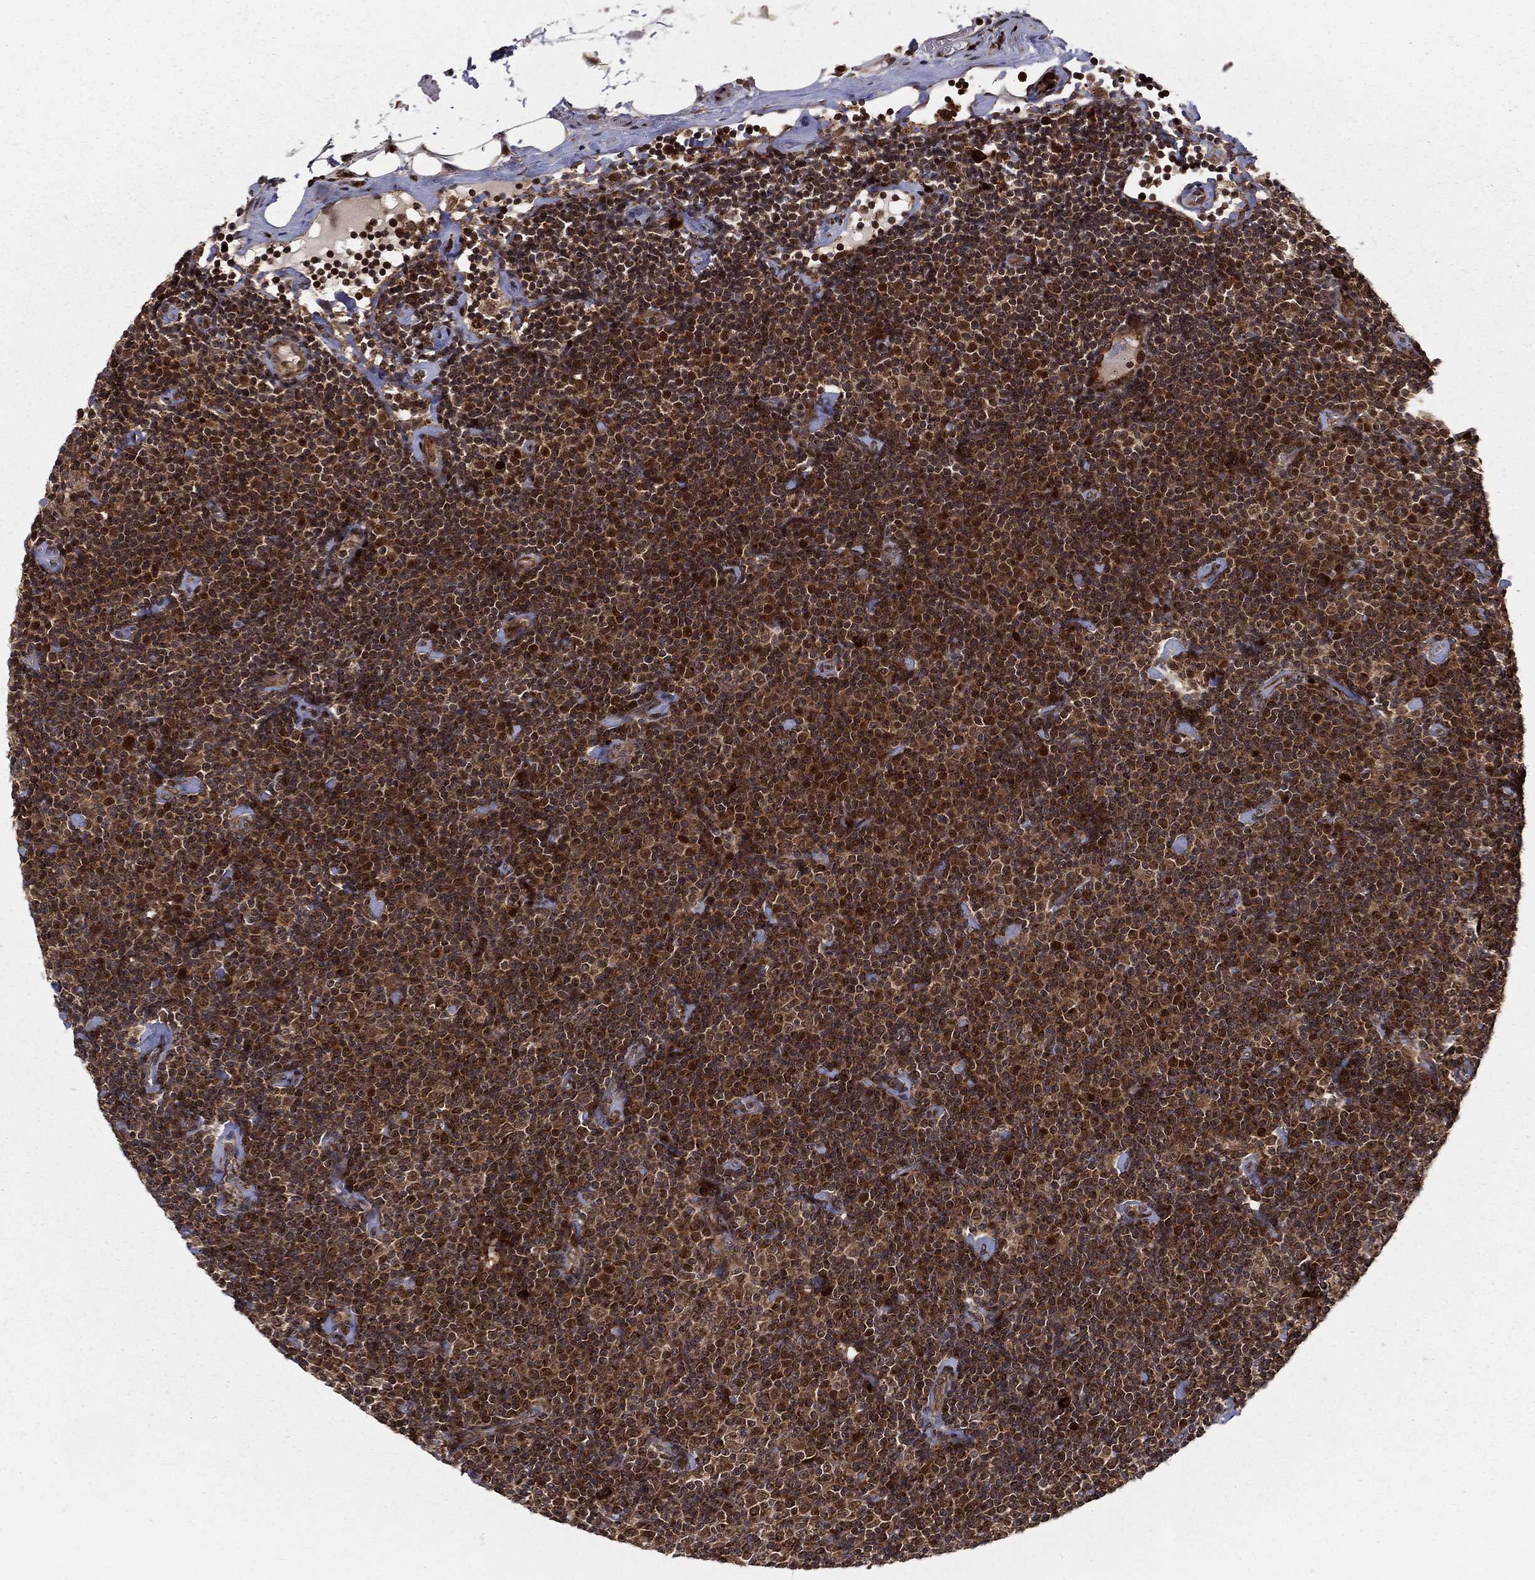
{"staining": {"intensity": "strong", "quantity": ">75%", "location": "cytoplasmic/membranous,nuclear"}, "tissue": "lymphoma", "cell_type": "Tumor cells", "image_type": "cancer", "snomed": [{"axis": "morphology", "description": "Malignant lymphoma, non-Hodgkin's type, Low grade"}, {"axis": "topography", "description": "Lymph node"}], "caption": "DAB (3,3'-diaminobenzidine) immunohistochemical staining of lymphoma reveals strong cytoplasmic/membranous and nuclear protein expression in approximately >75% of tumor cells. The staining is performed using DAB (3,3'-diaminobenzidine) brown chromogen to label protein expression. The nuclei are counter-stained blue using hematoxylin.", "gene": "MDM2", "patient": {"sex": "male", "age": 81}}